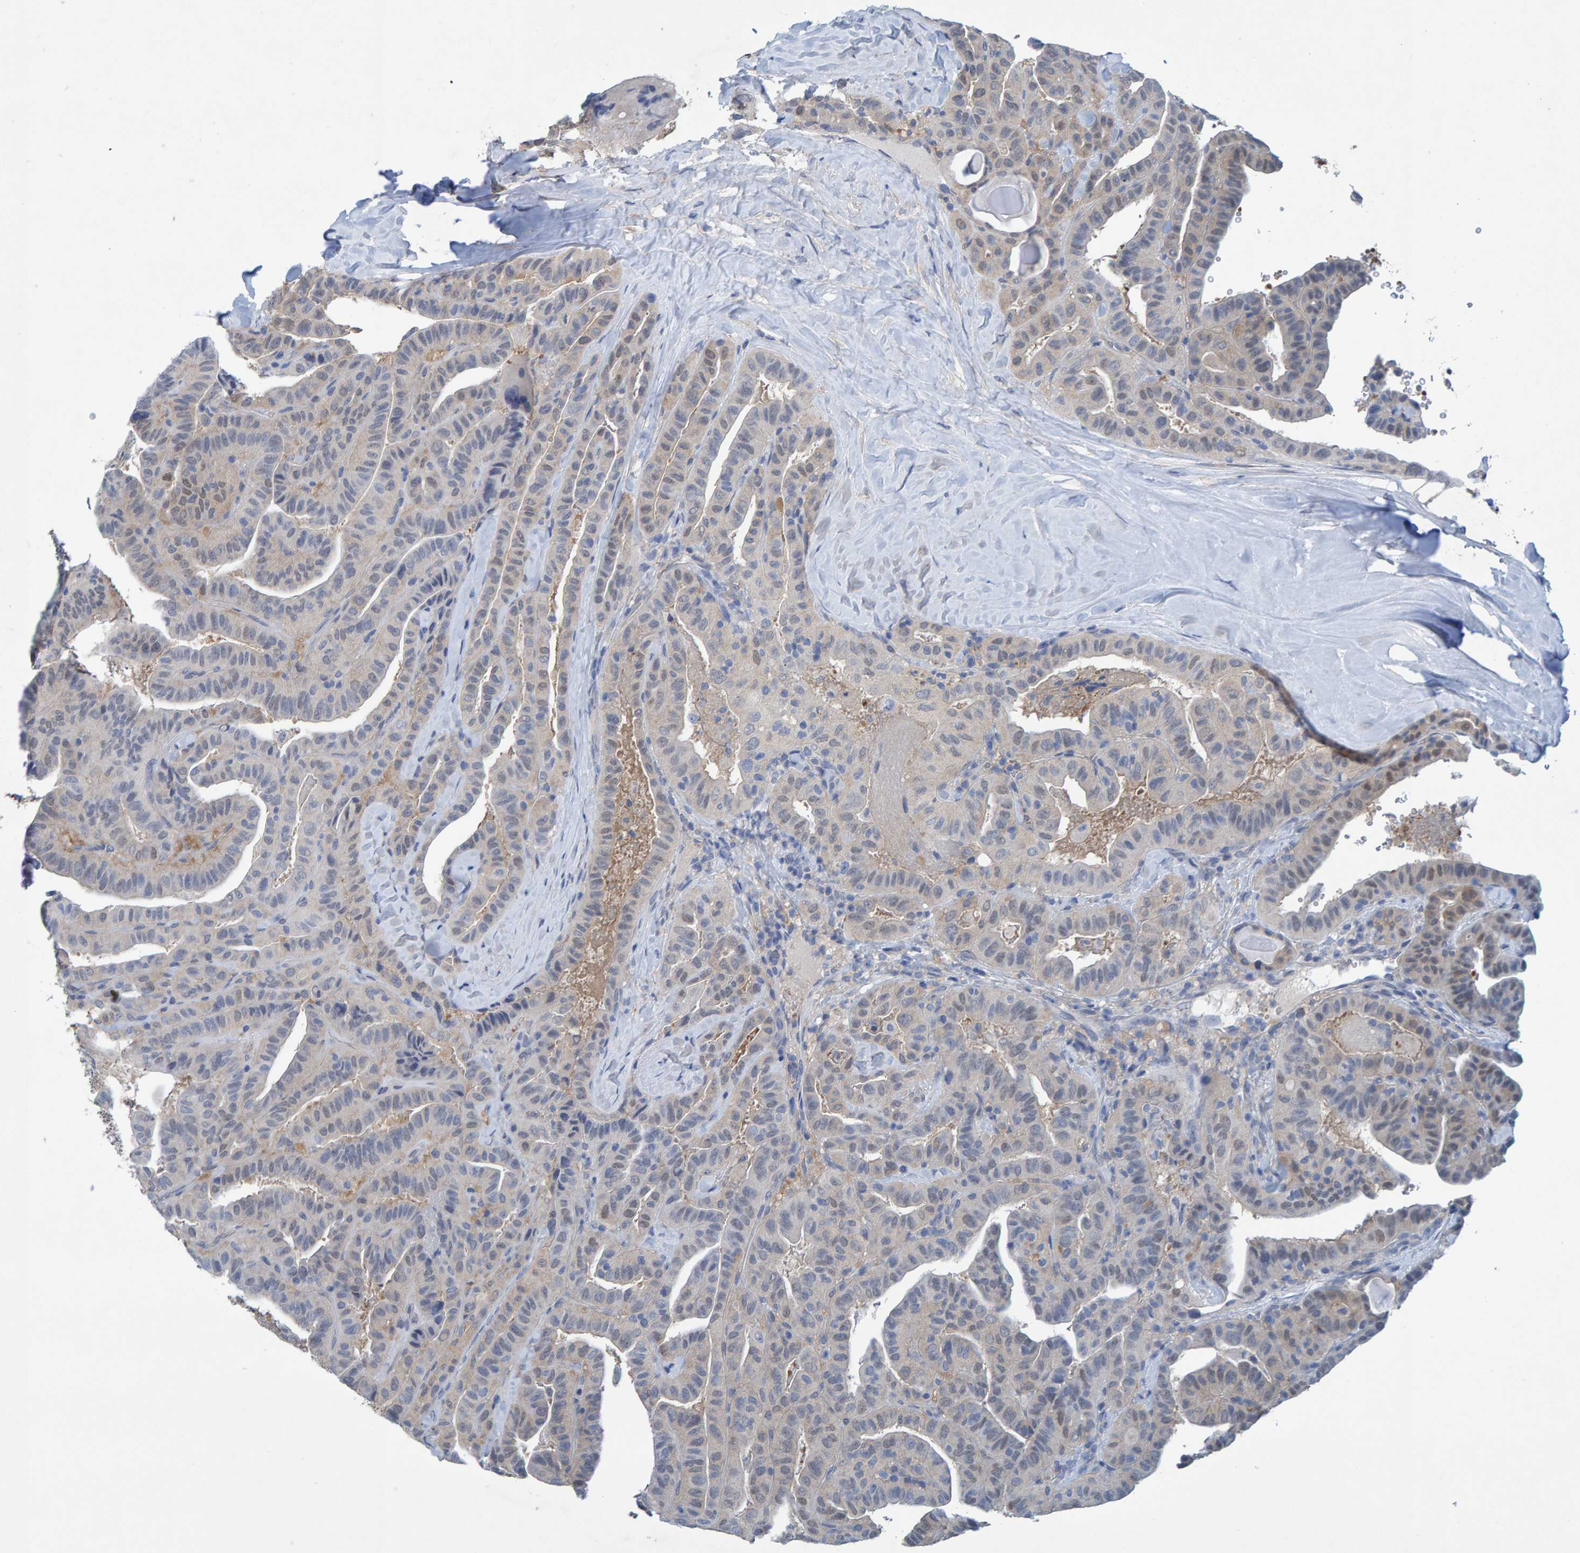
{"staining": {"intensity": "negative", "quantity": "none", "location": "none"}, "tissue": "thyroid cancer", "cell_type": "Tumor cells", "image_type": "cancer", "snomed": [{"axis": "morphology", "description": "Papillary adenocarcinoma, NOS"}, {"axis": "topography", "description": "Thyroid gland"}], "caption": "The micrograph demonstrates no staining of tumor cells in thyroid cancer.", "gene": "ALAD", "patient": {"sex": "male", "age": 77}}